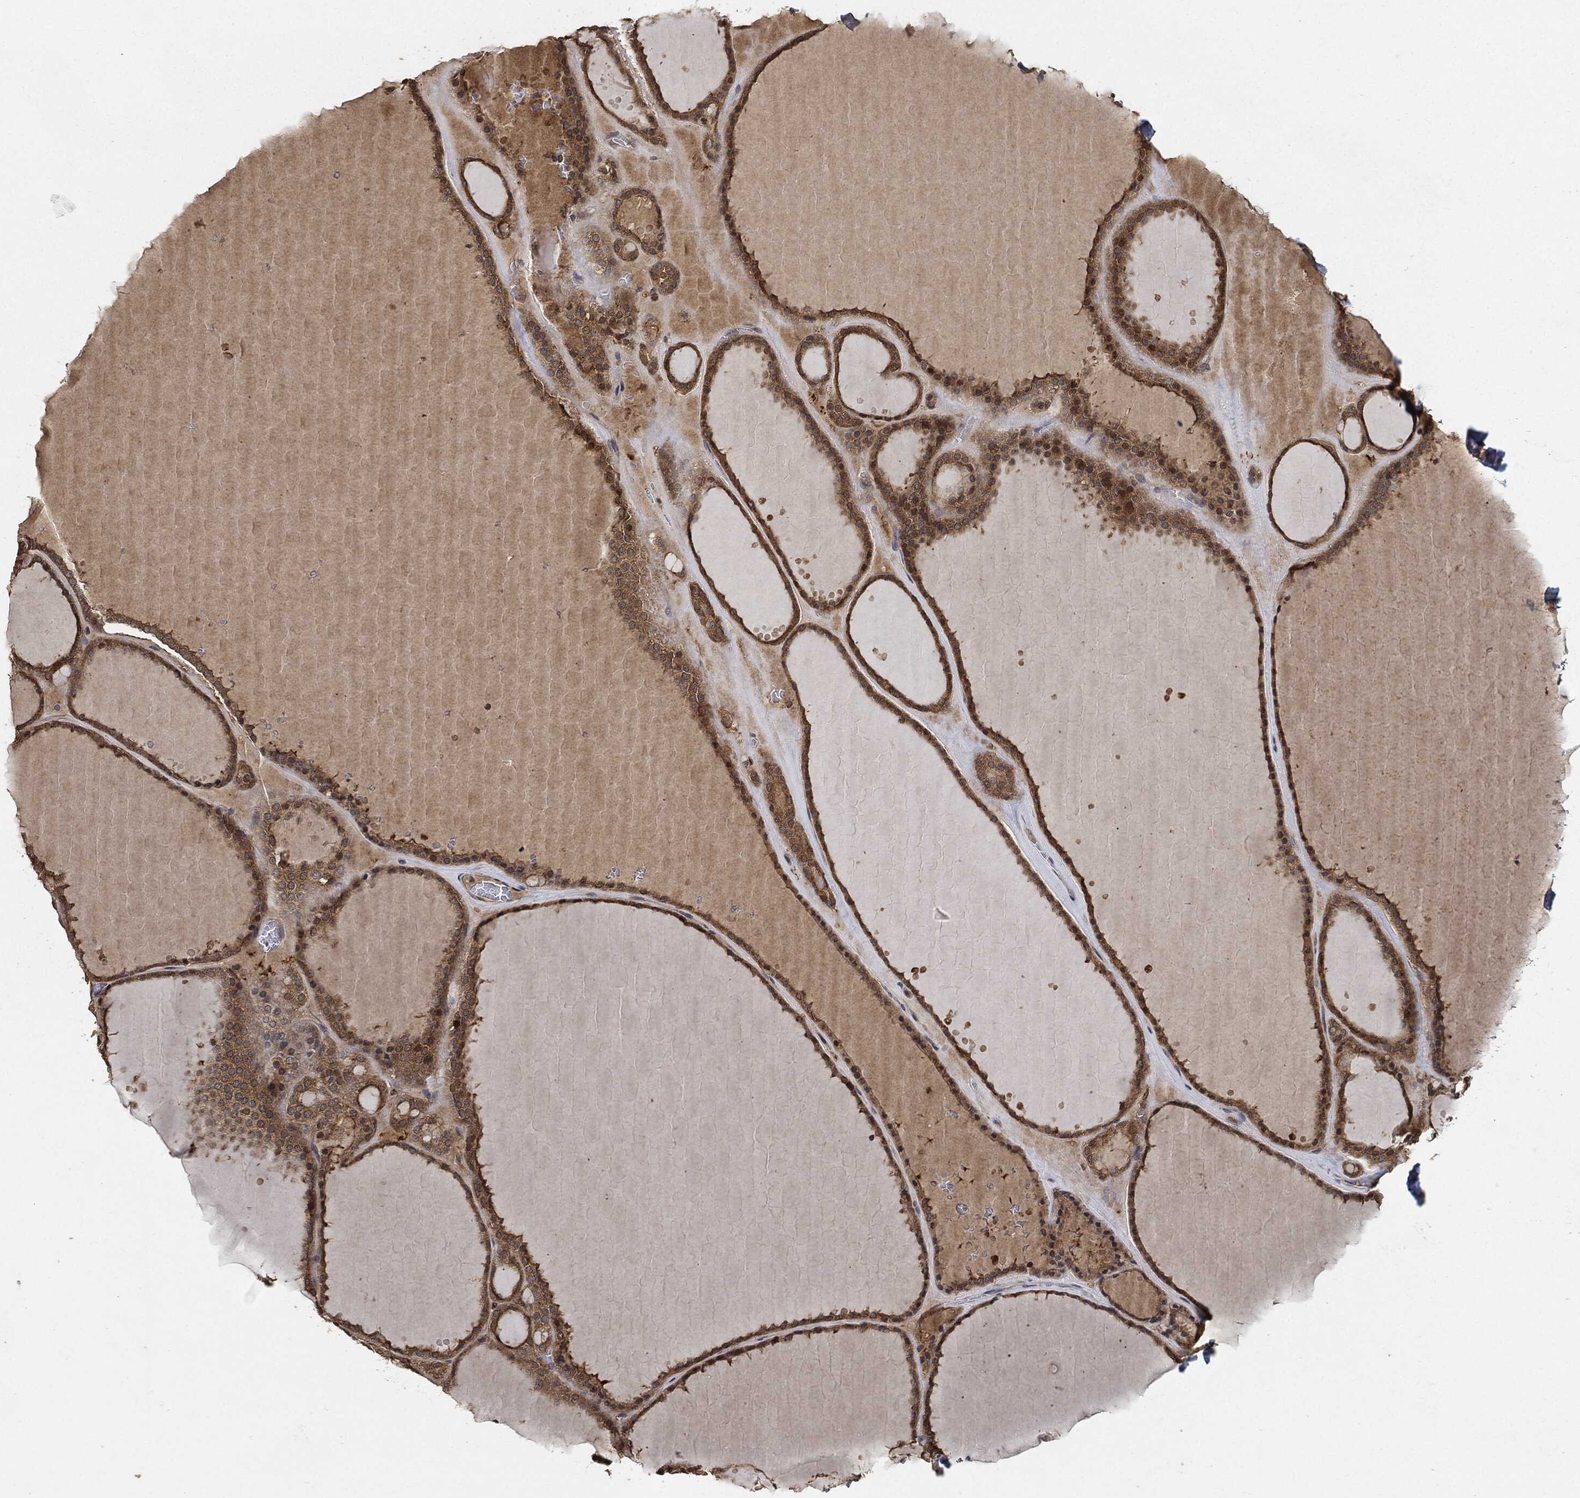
{"staining": {"intensity": "moderate", "quantity": ">75%", "location": "cytoplasmic/membranous"}, "tissue": "thyroid gland", "cell_type": "Glandular cells", "image_type": "normal", "snomed": [{"axis": "morphology", "description": "Normal tissue, NOS"}, {"axis": "topography", "description": "Thyroid gland"}], "caption": "Thyroid gland stained for a protein reveals moderate cytoplasmic/membranous positivity in glandular cells. Immunohistochemistry (ihc) stains the protein of interest in brown and the nuclei are stained blue.", "gene": "BRAF", "patient": {"sex": "male", "age": 63}}